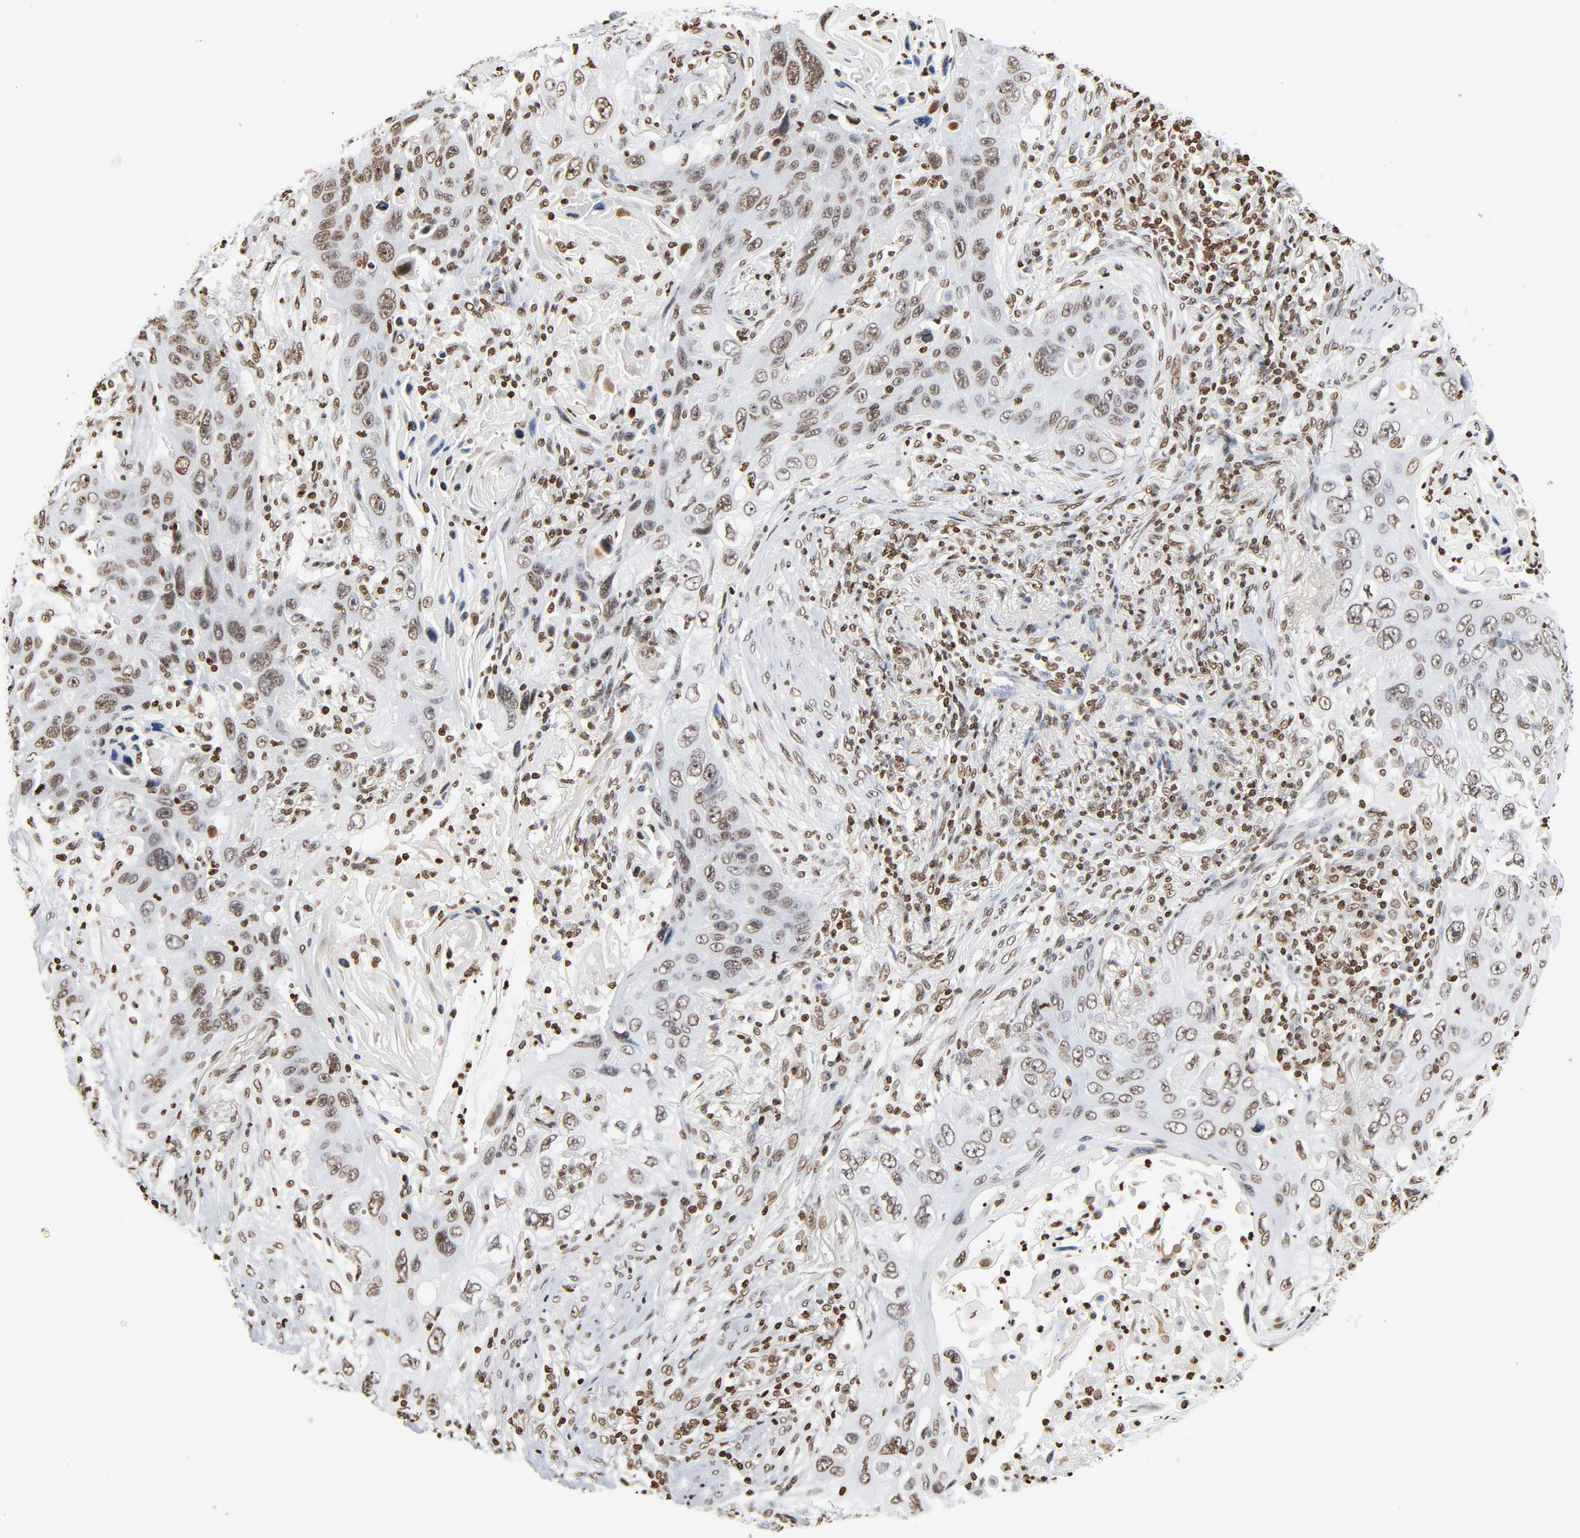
{"staining": {"intensity": "moderate", "quantity": ">75%", "location": "nuclear"}, "tissue": "lung cancer", "cell_type": "Tumor cells", "image_type": "cancer", "snomed": [{"axis": "morphology", "description": "Squamous cell carcinoma, NOS"}, {"axis": "topography", "description": "Lung"}], "caption": "Protein expression analysis of human lung squamous cell carcinoma reveals moderate nuclear positivity in approximately >75% of tumor cells.", "gene": "HOXA6", "patient": {"sex": "female", "age": 67}}